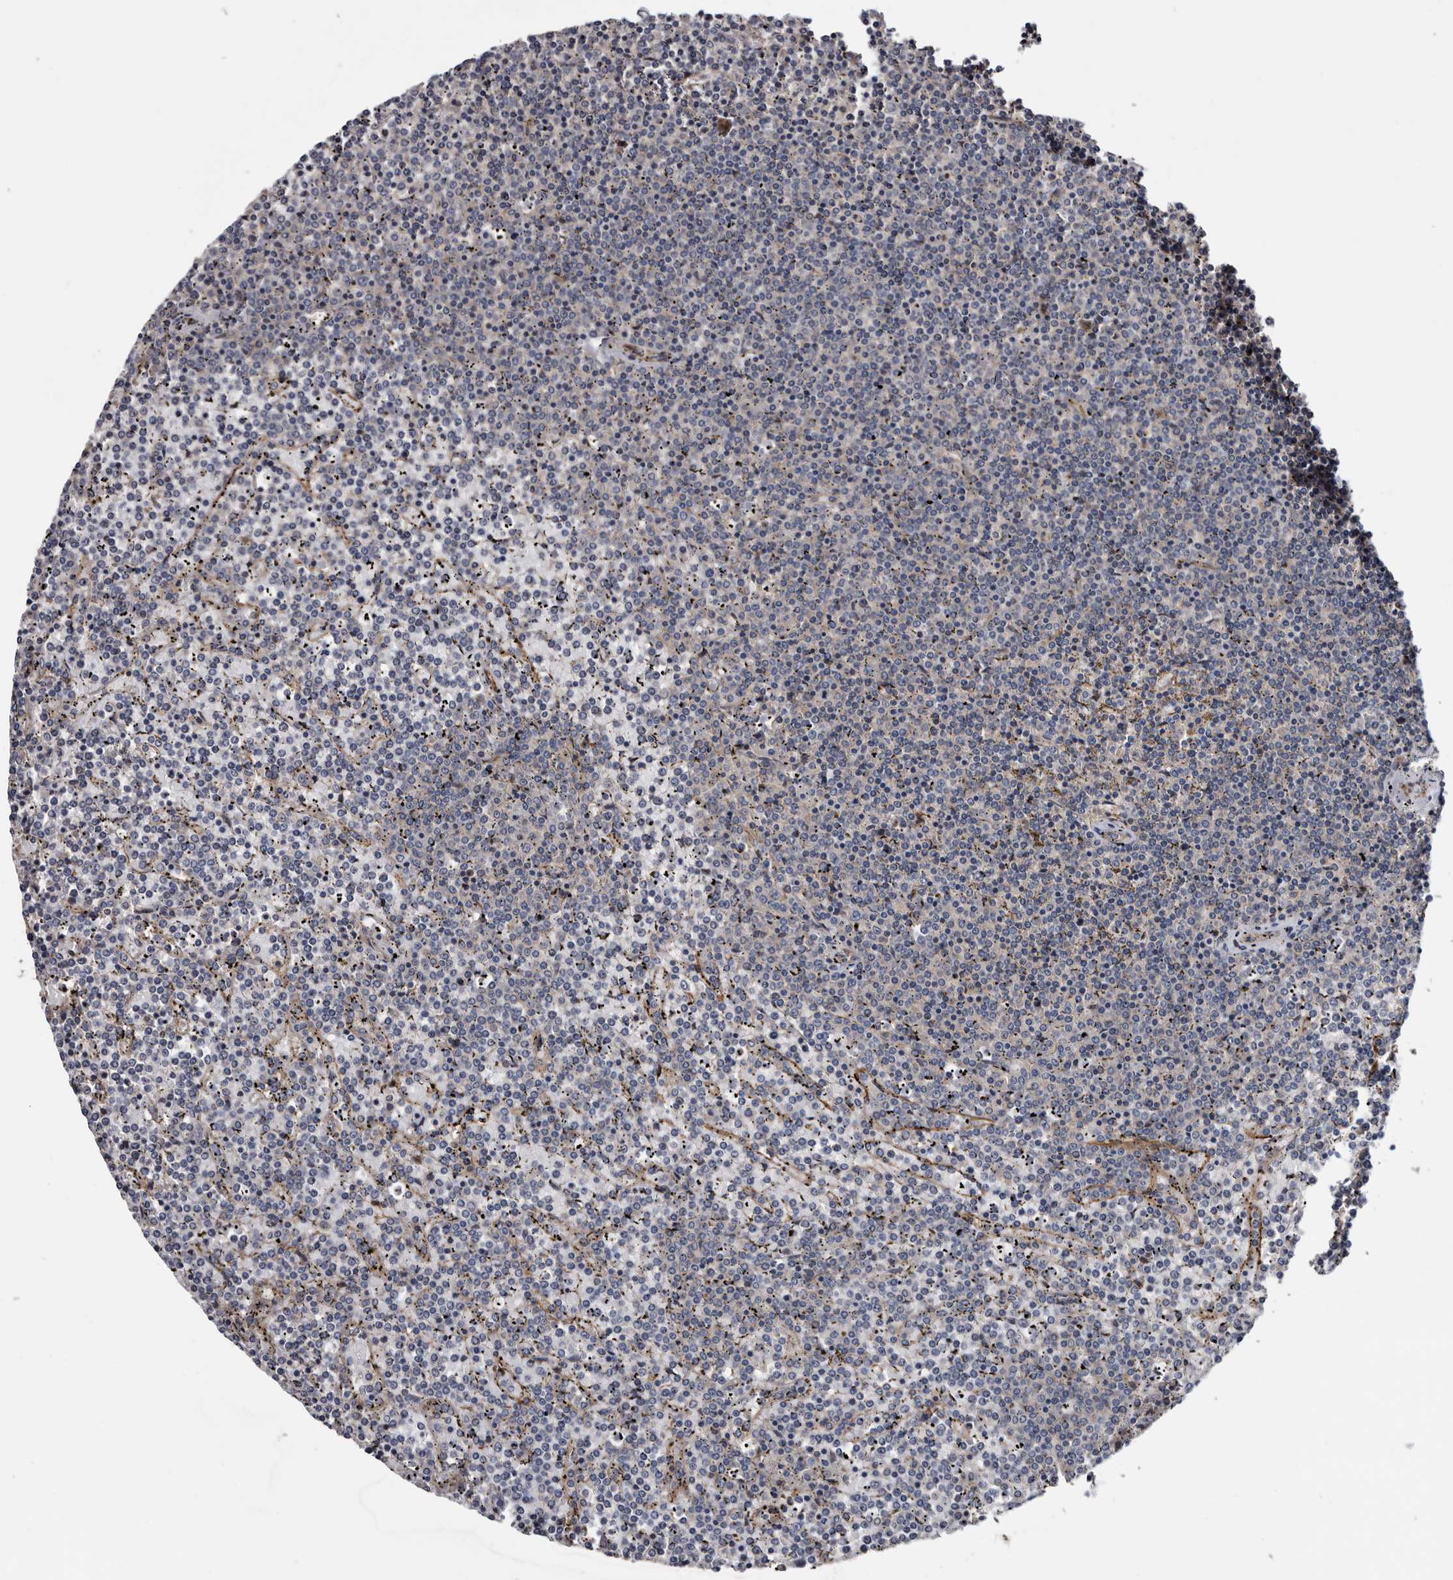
{"staining": {"intensity": "negative", "quantity": "none", "location": "none"}, "tissue": "lymphoma", "cell_type": "Tumor cells", "image_type": "cancer", "snomed": [{"axis": "morphology", "description": "Malignant lymphoma, non-Hodgkin's type, Low grade"}, {"axis": "topography", "description": "Spleen"}], "caption": "A high-resolution micrograph shows IHC staining of lymphoma, which displays no significant expression in tumor cells.", "gene": "TSPAN17", "patient": {"sex": "female", "age": 19}}